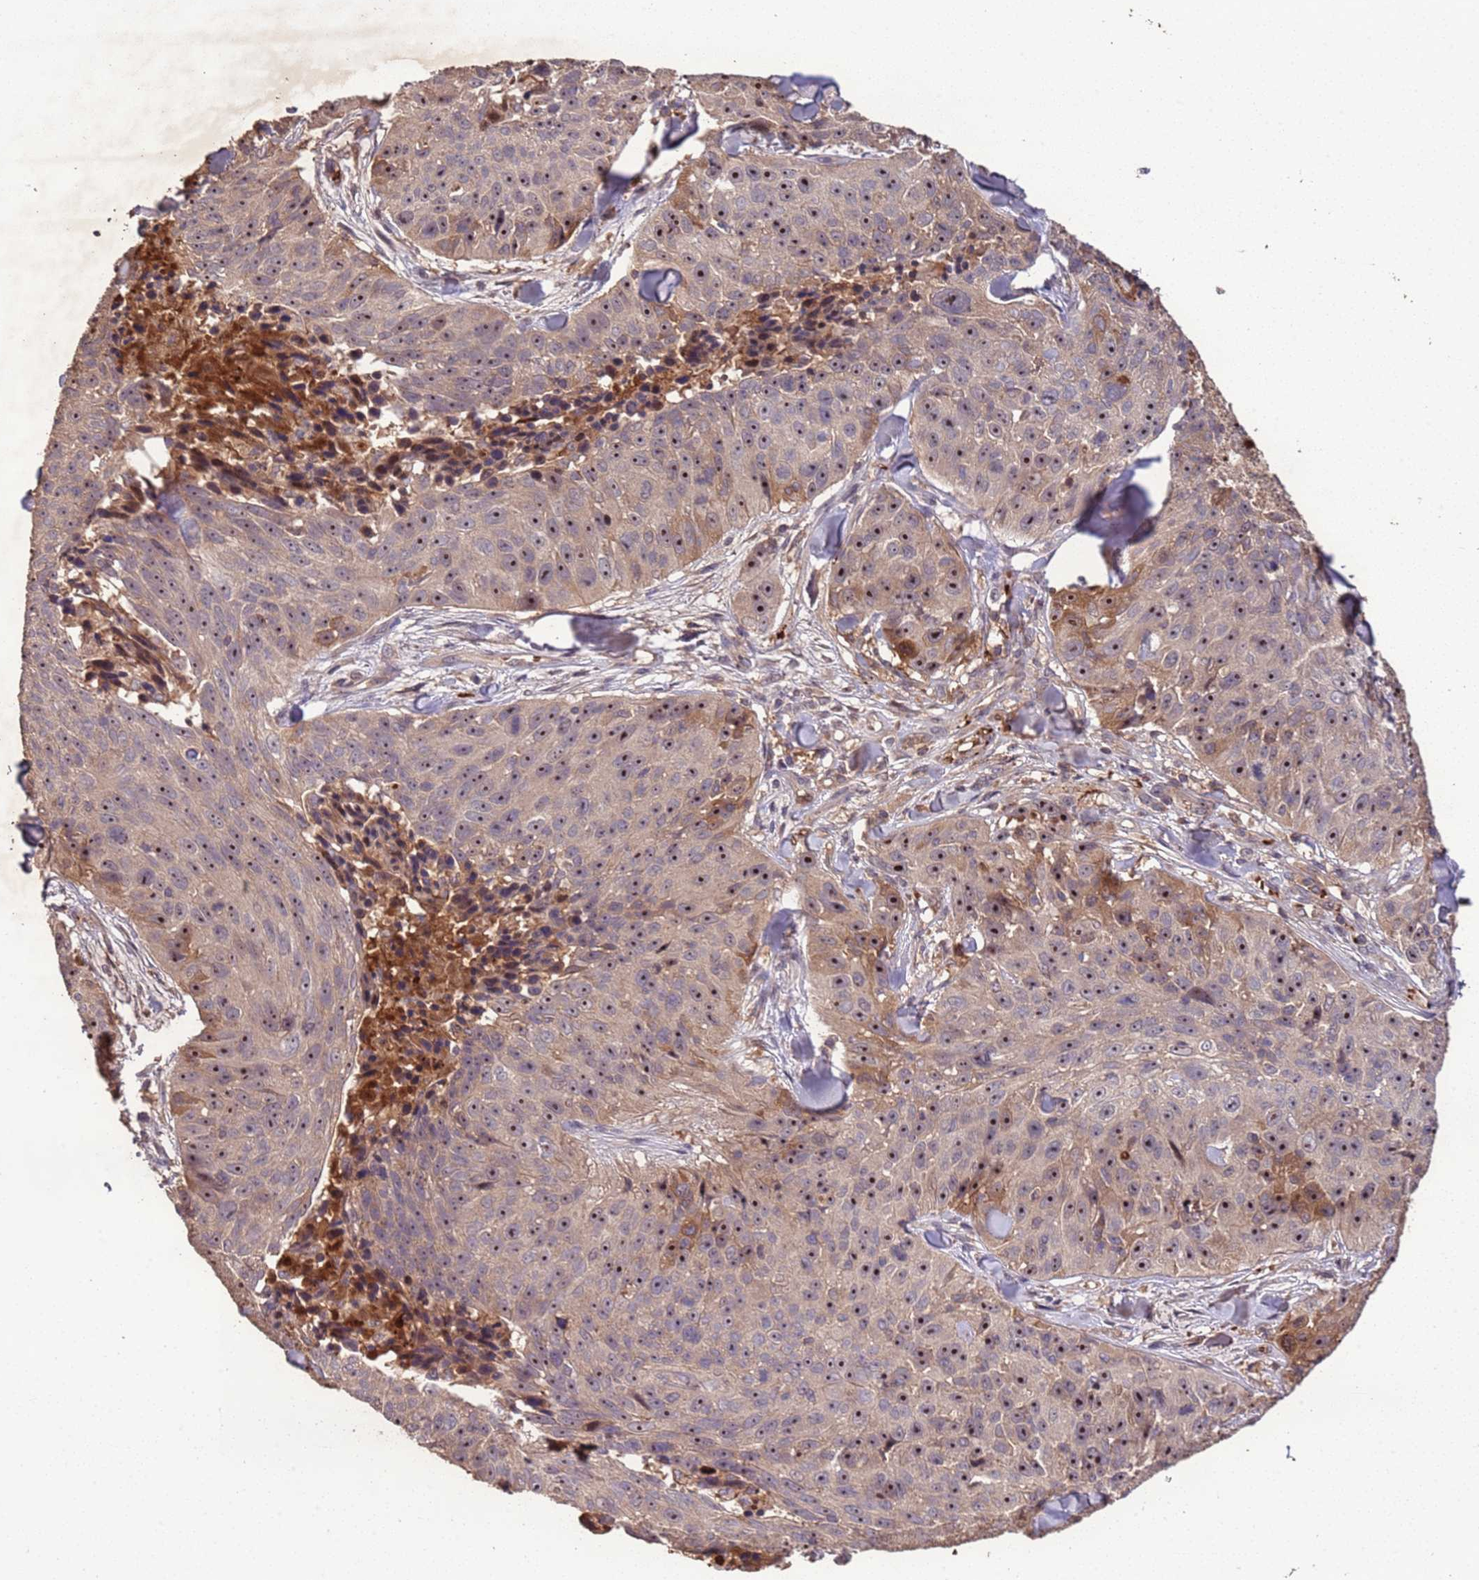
{"staining": {"intensity": "moderate", "quantity": ">75%", "location": "cytoplasmic/membranous,nuclear"}, "tissue": "skin cancer", "cell_type": "Tumor cells", "image_type": "cancer", "snomed": [{"axis": "morphology", "description": "Squamous cell carcinoma, NOS"}, {"axis": "topography", "description": "Skin"}], "caption": "Skin squamous cell carcinoma stained with DAB (3,3'-diaminobenzidine) immunohistochemistry (IHC) shows medium levels of moderate cytoplasmic/membranous and nuclear positivity in approximately >75% of tumor cells.", "gene": "CCDC184", "patient": {"sex": "female", "age": 87}}